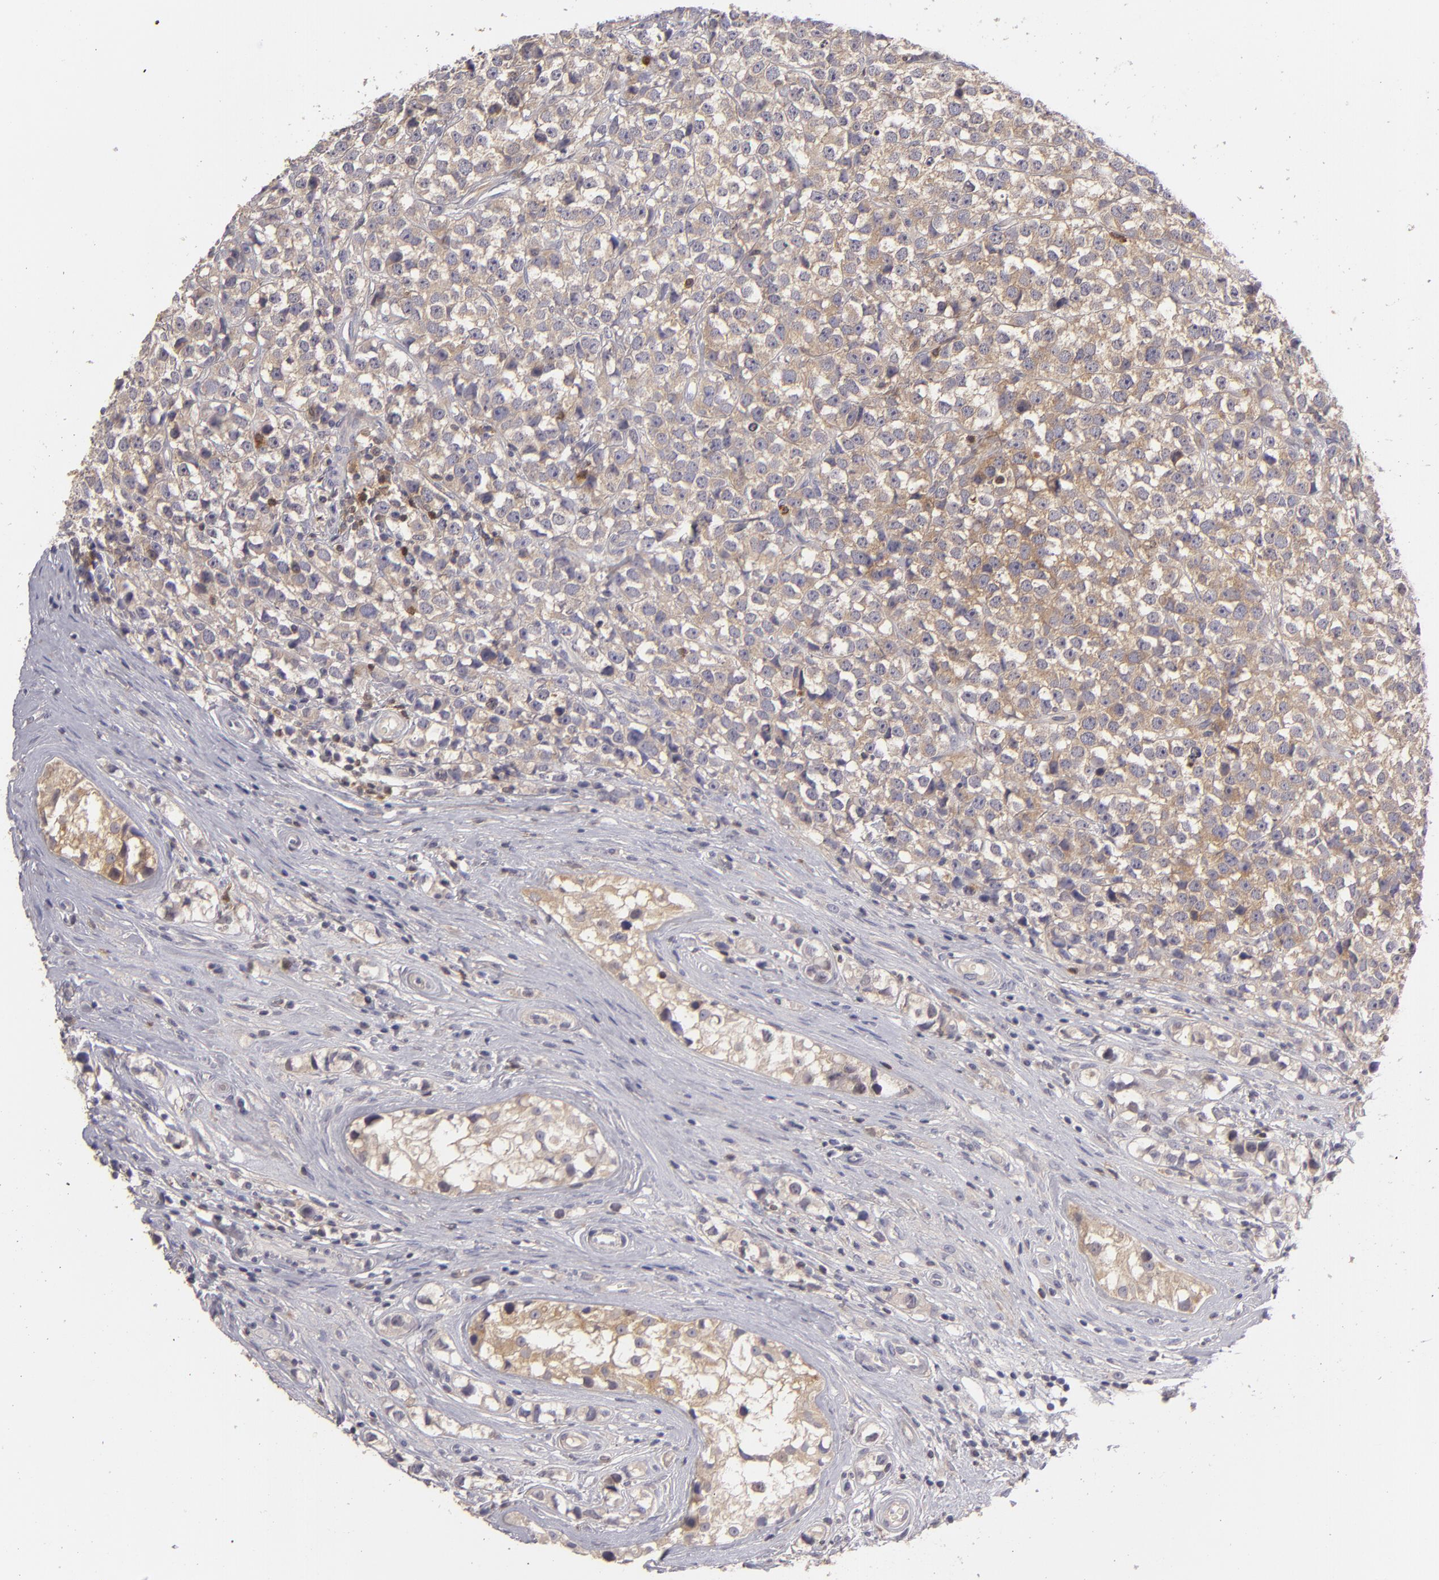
{"staining": {"intensity": "moderate", "quantity": ">75%", "location": "cytoplasmic/membranous"}, "tissue": "testis cancer", "cell_type": "Tumor cells", "image_type": "cancer", "snomed": [{"axis": "morphology", "description": "Seminoma, NOS"}, {"axis": "topography", "description": "Testis"}], "caption": "There is medium levels of moderate cytoplasmic/membranous positivity in tumor cells of testis seminoma, as demonstrated by immunohistochemical staining (brown color).", "gene": "MMP10", "patient": {"sex": "male", "age": 25}}